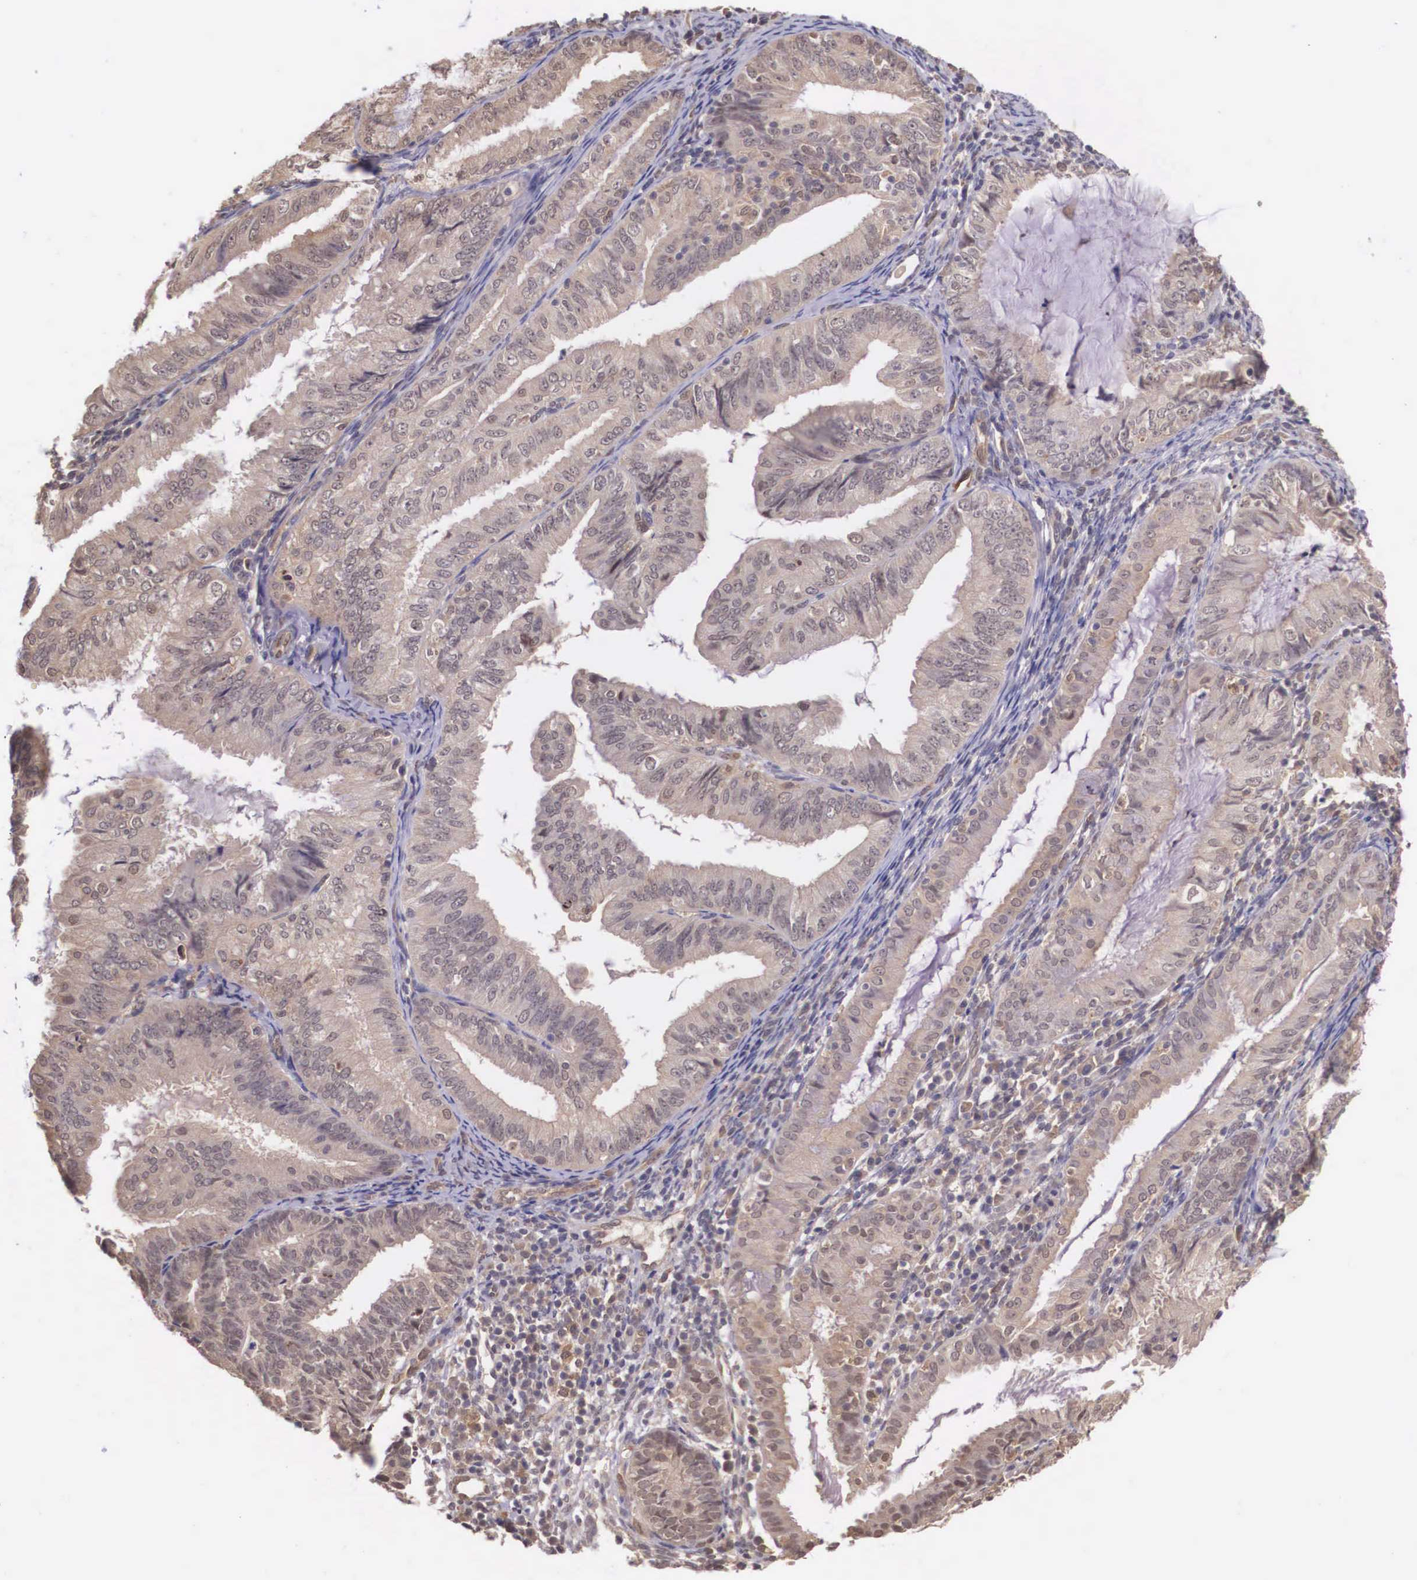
{"staining": {"intensity": "weak", "quantity": ">75%", "location": "cytoplasmic/membranous"}, "tissue": "endometrial cancer", "cell_type": "Tumor cells", "image_type": "cancer", "snomed": [{"axis": "morphology", "description": "Adenocarcinoma, NOS"}, {"axis": "topography", "description": "Endometrium"}], "caption": "Human endometrial cancer (adenocarcinoma) stained for a protein (brown) reveals weak cytoplasmic/membranous positive positivity in about >75% of tumor cells.", "gene": "VASH1", "patient": {"sex": "female", "age": 66}}